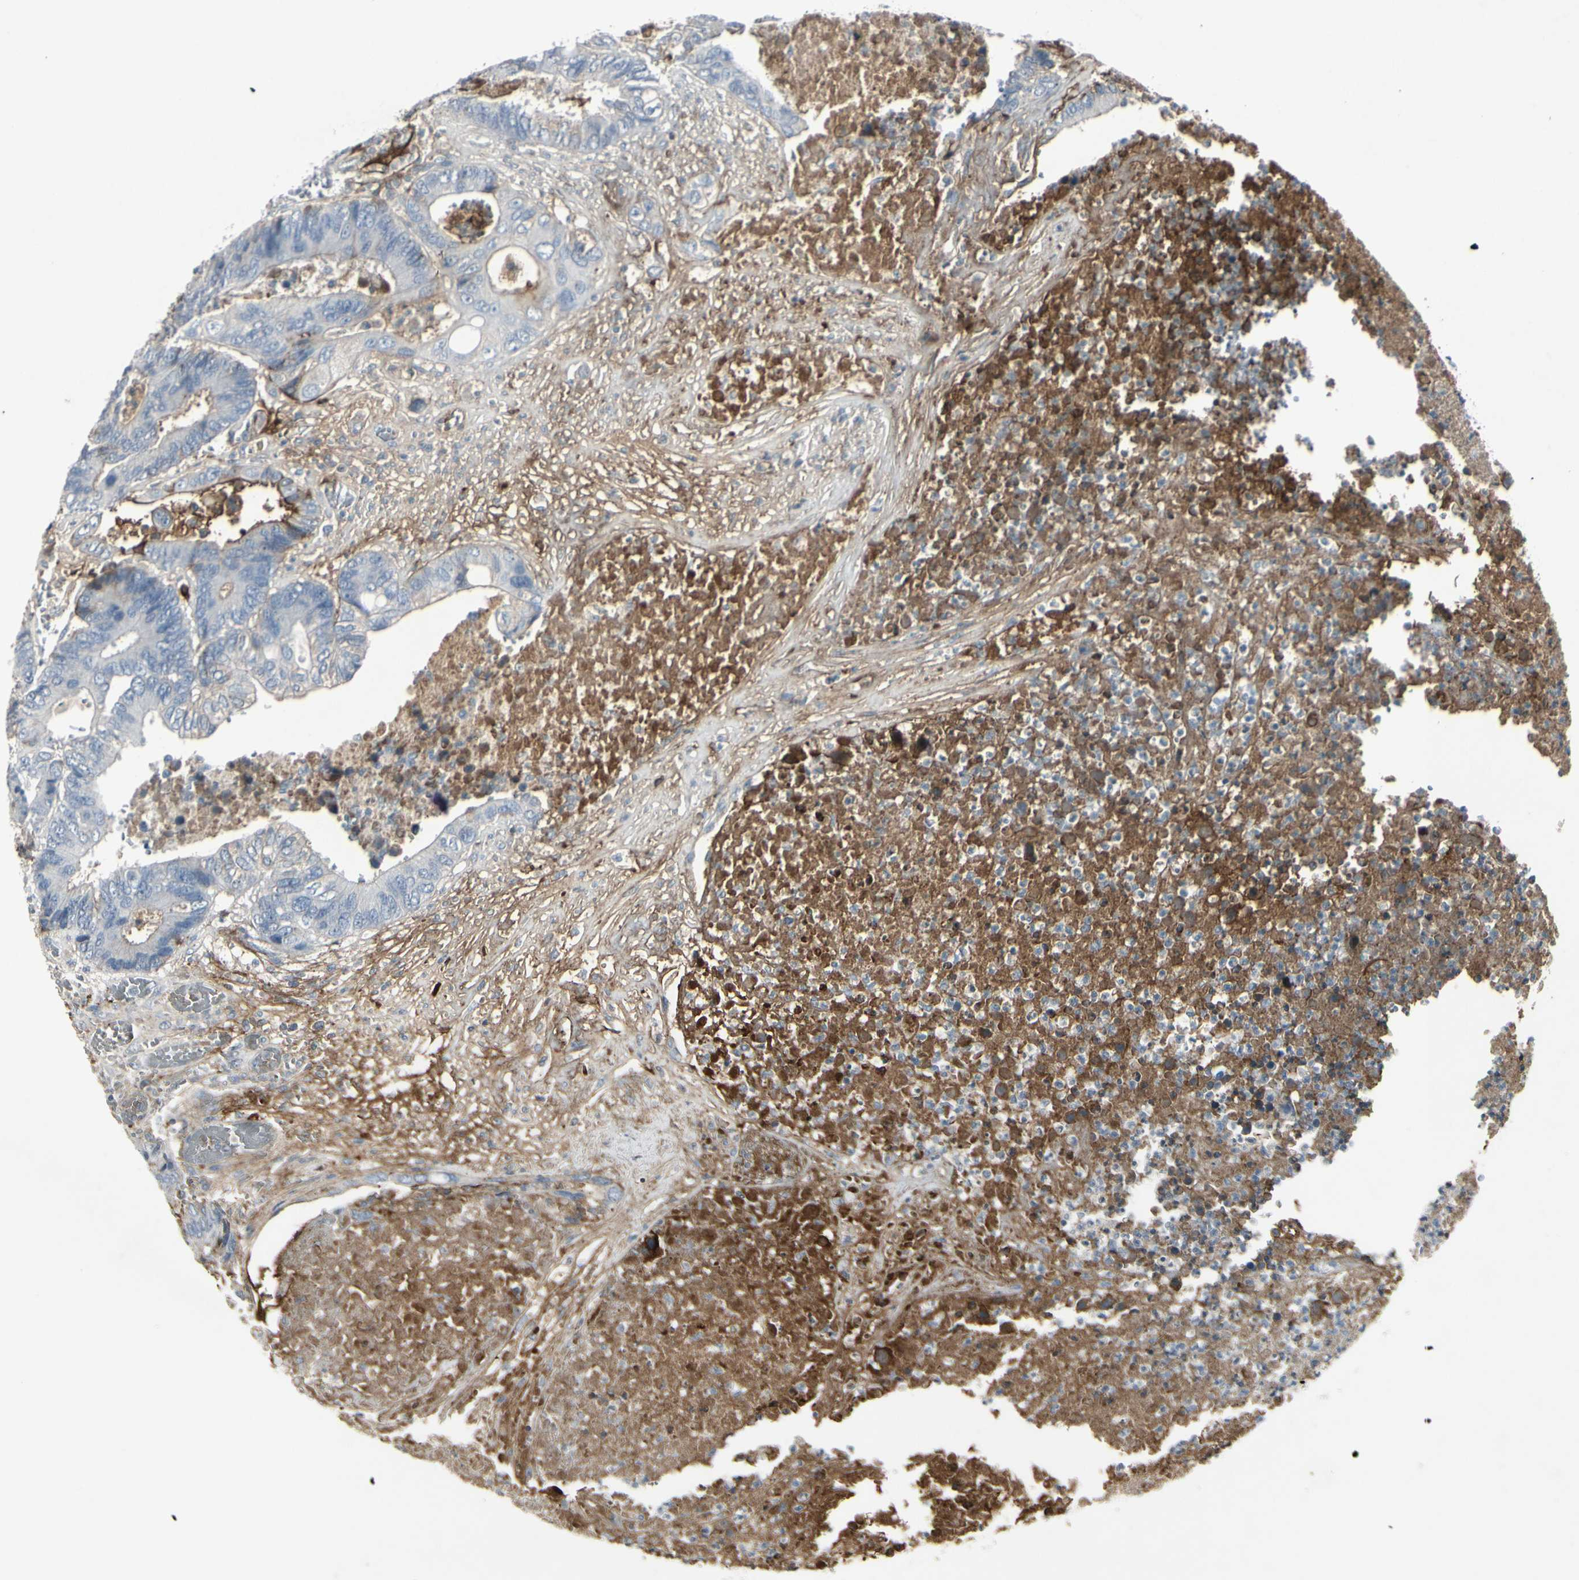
{"staining": {"intensity": "moderate", "quantity": "<25%", "location": "cytoplasmic/membranous"}, "tissue": "colorectal cancer", "cell_type": "Tumor cells", "image_type": "cancer", "snomed": [{"axis": "morphology", "description": "Adenocarcinoma, NOS"}, {"axis": "topography", "description": "Rectum"}], "caption": "Immunohistochemistry (IHC) micrograph of neoplastic tissue: colorectal cancer (adenocarcinoma) stained using IHC reveals low levels of moderate protein expression localized specifically in the cytoplasmic/membranous of tumor cells, appearing as a cytoplasmic/membranous brown color.", "gene": "IGHM", "patient": {"sex": "male", "age": 55}}